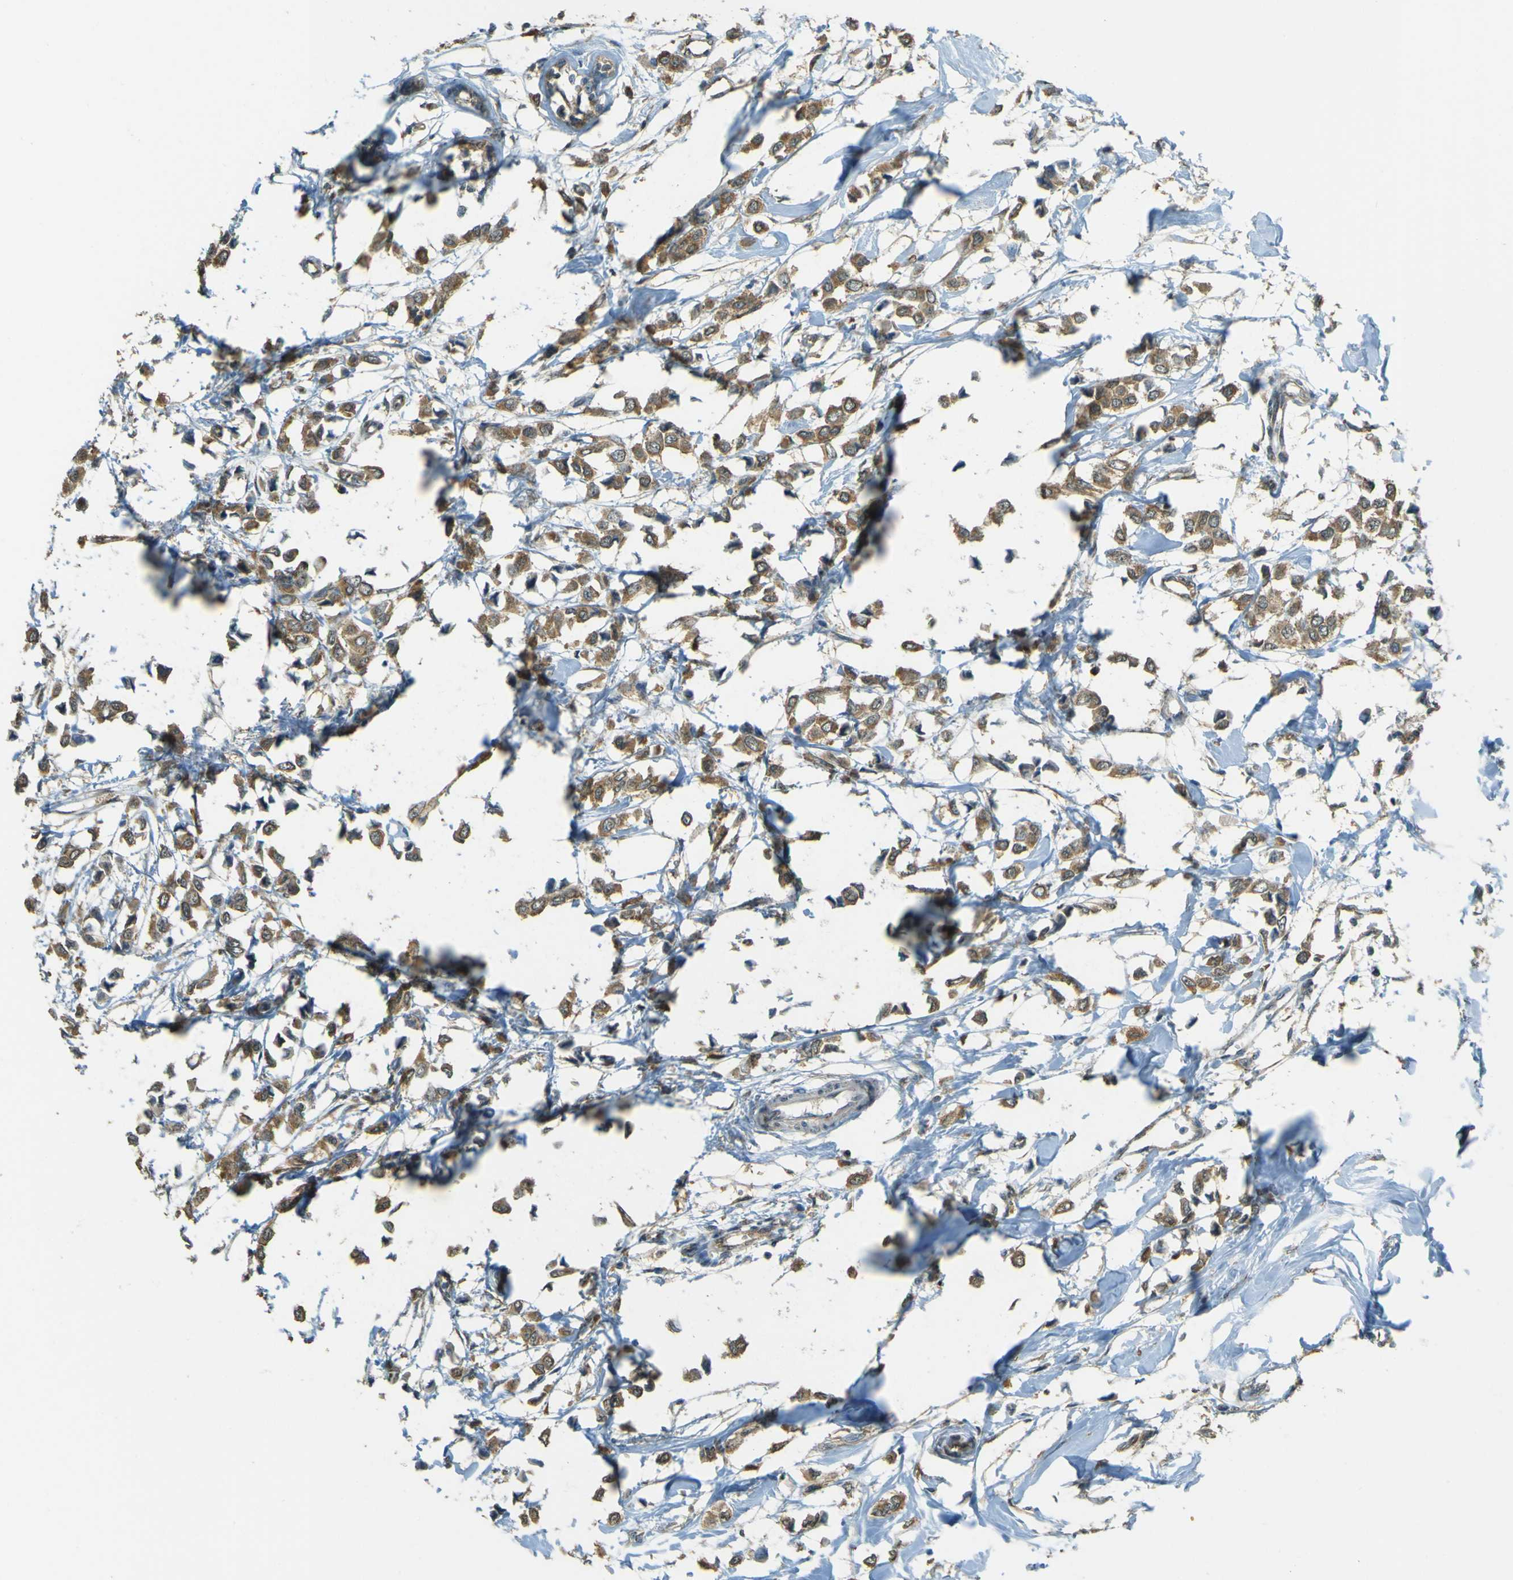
{"staining": {"intensity": "moderate", "quantity": ">75%", "location": "cytoplasmic/membranous"}, "tissue": "breast cancer", "cell_type": "Tumor cells", "image_type": "cancer", "snomed": [{"axis": "morphology", "description": "Lobular carcinoma"}, {"axis": "topography", "description": "Breast"}], "caption": "Protein staining shows moderate cytoplasmic/membranous positivity in approximately >75% of tumor cells in breast lobular carcinoma.", "gene": "GOLGA1", "patient": {"sex": "female", "age": 51}}